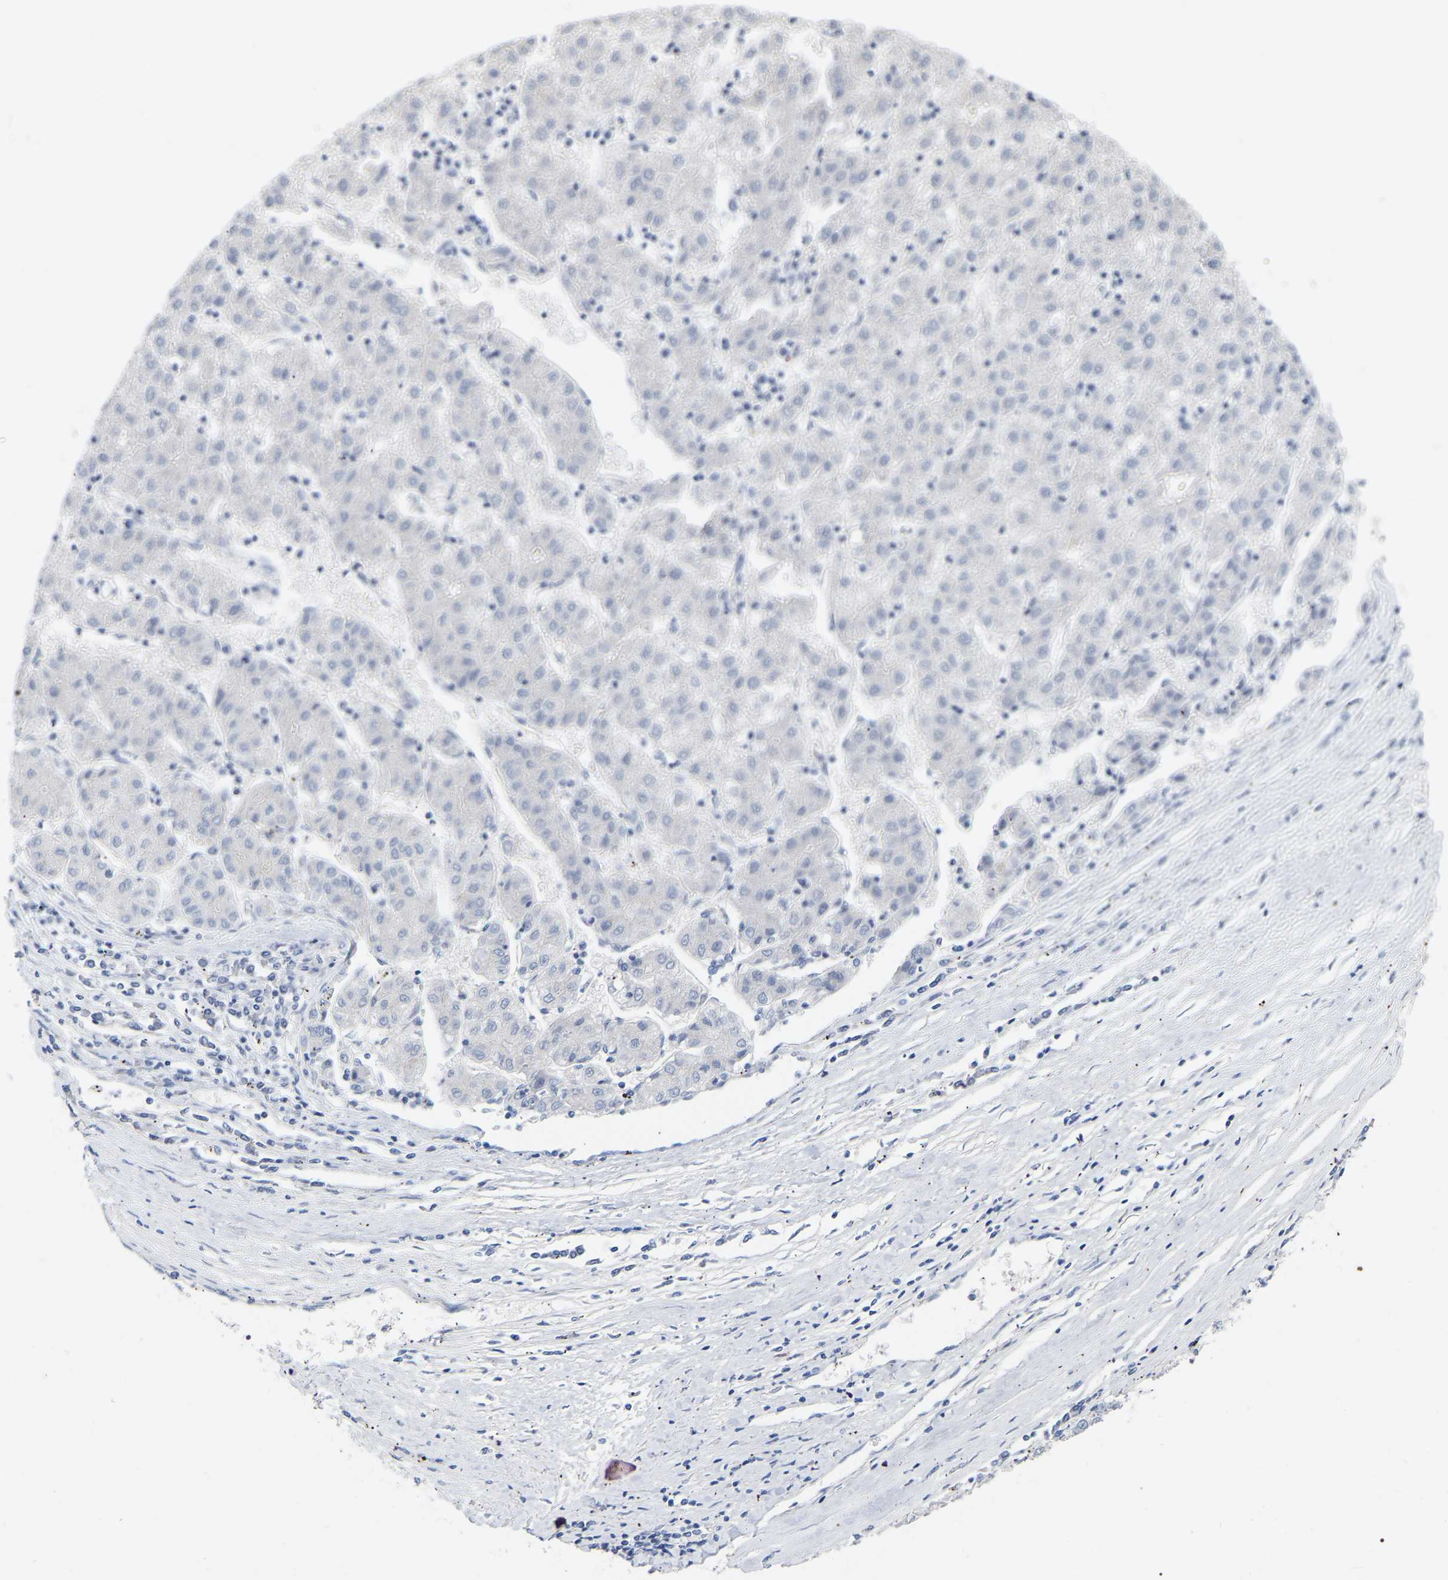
{"staining": {"intensity": "negative", "quantity": "none", "location": "none"}, "tissue": "liver cancer", "cell_type": "Tumor cells", "image_type": "cancer", "snomed": [{"axis": "morphology", "description": "Carcinoma, Hepatocellular, NOS"}, {"axis": "topography", "description": "Liver"}], "caption": "Liver cancer (hepatocellular carcinoma) was stained to show a protein in brown. There is no significant positivity in tumor cells.", "gene": "WIPI2", "patient": {"sex": "male", "age": 72}}